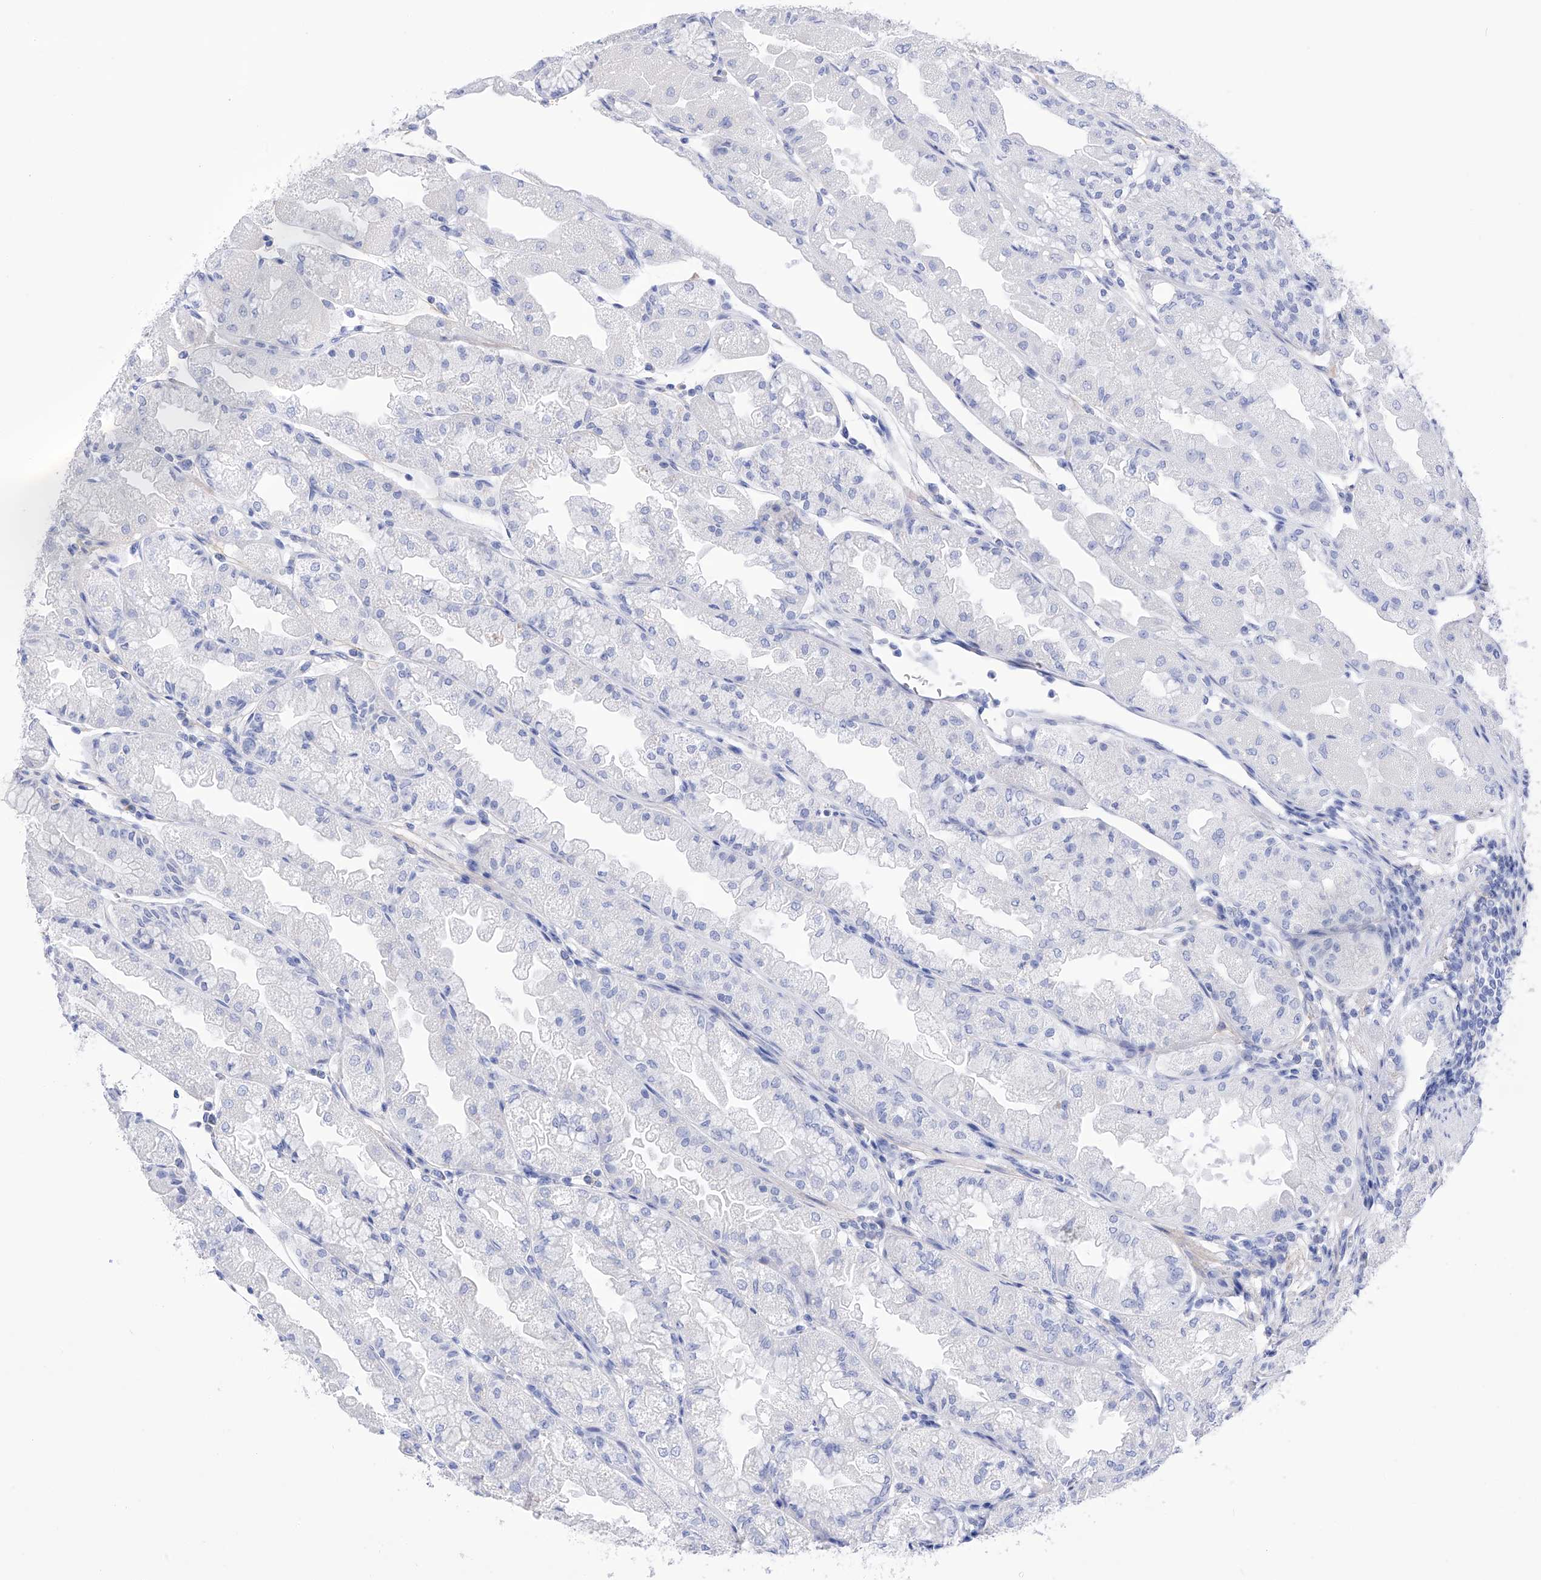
{"staining": {"intensity": "negative", "quantity": "none", "location": "none"}, "tissue": "stomach", "cell_type": "Glandular cells", "image_type": "normal", "snomed": [{"axis": "morphology", "description": "Normal tissue, NOS"}, {"axis": "topography", "description": "Stomach, upper"}], "caption": "Immunohistochemistry (IHC) micrograph of unremarkable human stomach stained for a protein (brown), which exhibits no positivity in glandular cells.", "gene": "FLG", "patient": {"sex": "male", "age": 47}}